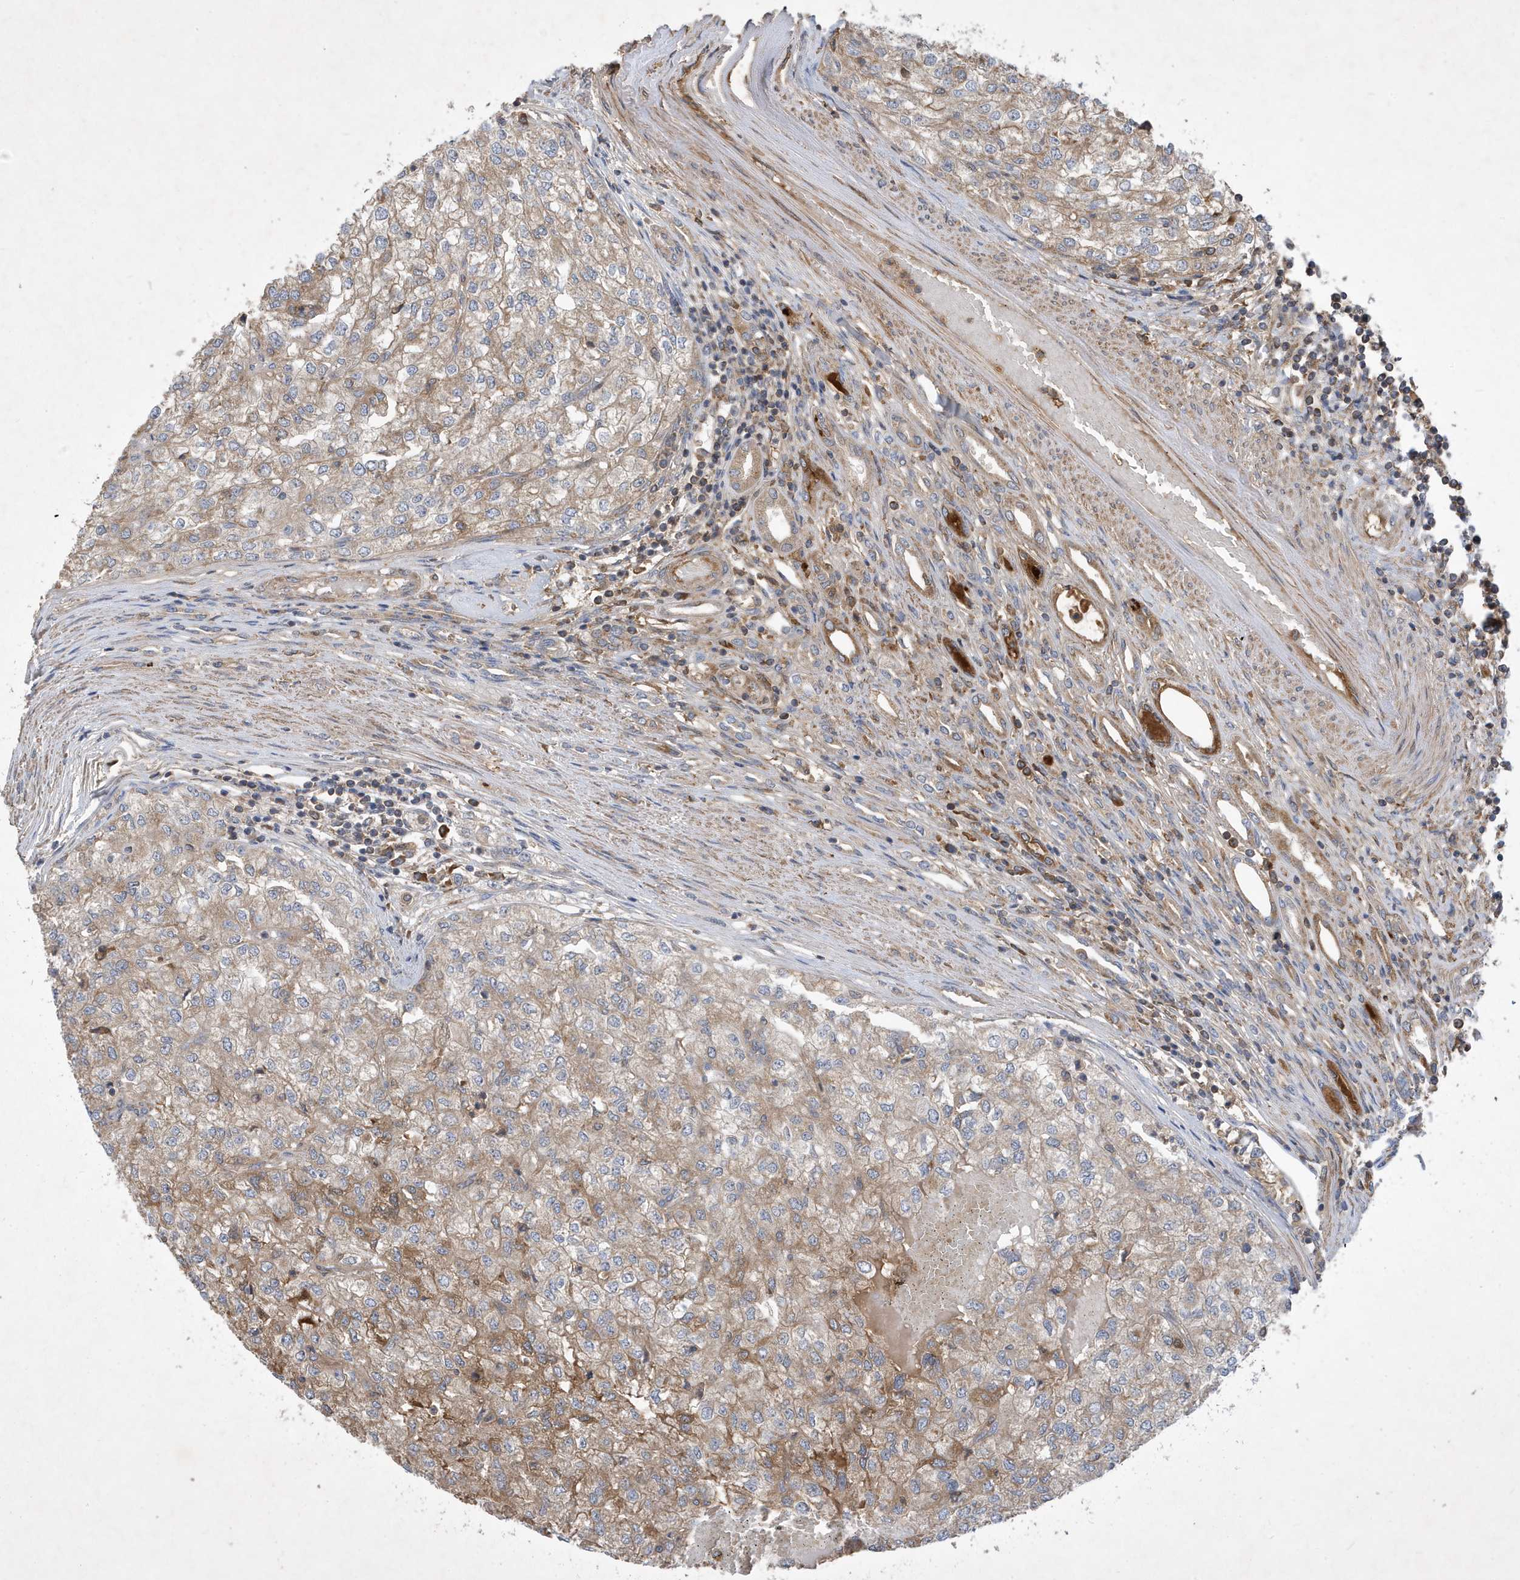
{"staining": {"intensity": "moderate", "quantity": "<25%", "location": "cytoplasmic/membranous"}, "tissue": "renal cancer", "cell_type": "Tumor cells", "image_type": "cancer", "snomed": [{"axis": "morphology", "description": "Adenocarcinoma, NOS"}, {"axis": "topography", "description": "Kidney"}], "caption": "Renal adenocarcinoma stained with IHC shows moderate cytoplasmic/membranous expression in about <25% of tumor cells.", "gene": "STK19", "patient": {"sex": "female", "age": 54}}